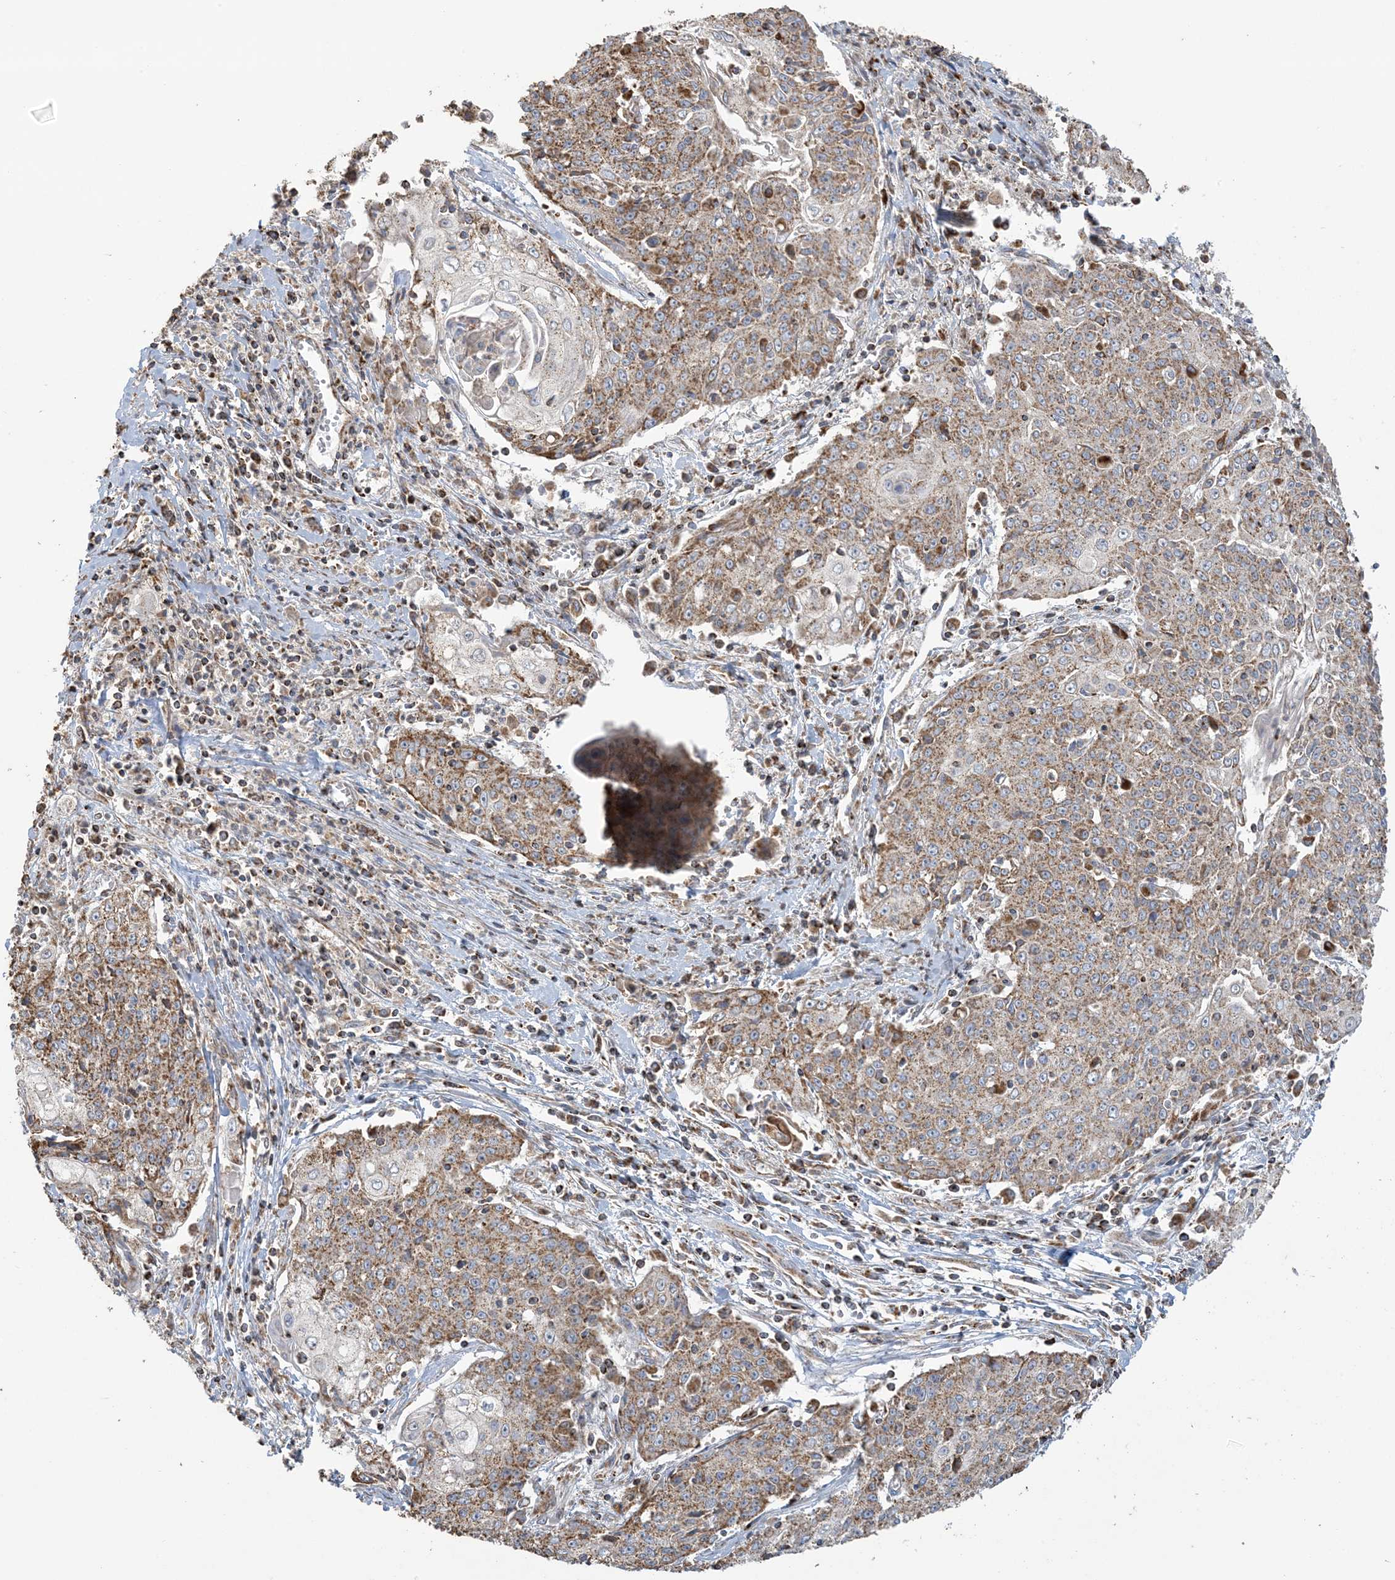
{"staining": {"intensity": "moderate", "quantity": ">75%", "location": "cytoplasmic/membranous"}, "tissue": "cervical cancer", "cell_type": "Tumor cells", "image_type": "cancer", "snomed": [{"axis": "morphology", "description": "Squamous cell carcinoma, NOS"}, {"axis": "topography", "description": "Cervix"}], "caption": "Brown immunohistochemical staining in human squamous cell carcinoma (cervical) demonstrates moderate cytoplasmic/membranous positivity in approximately >75% of tumor cells.", "gene": "AGA", "patient": {"sex": "female", "age": 48}}